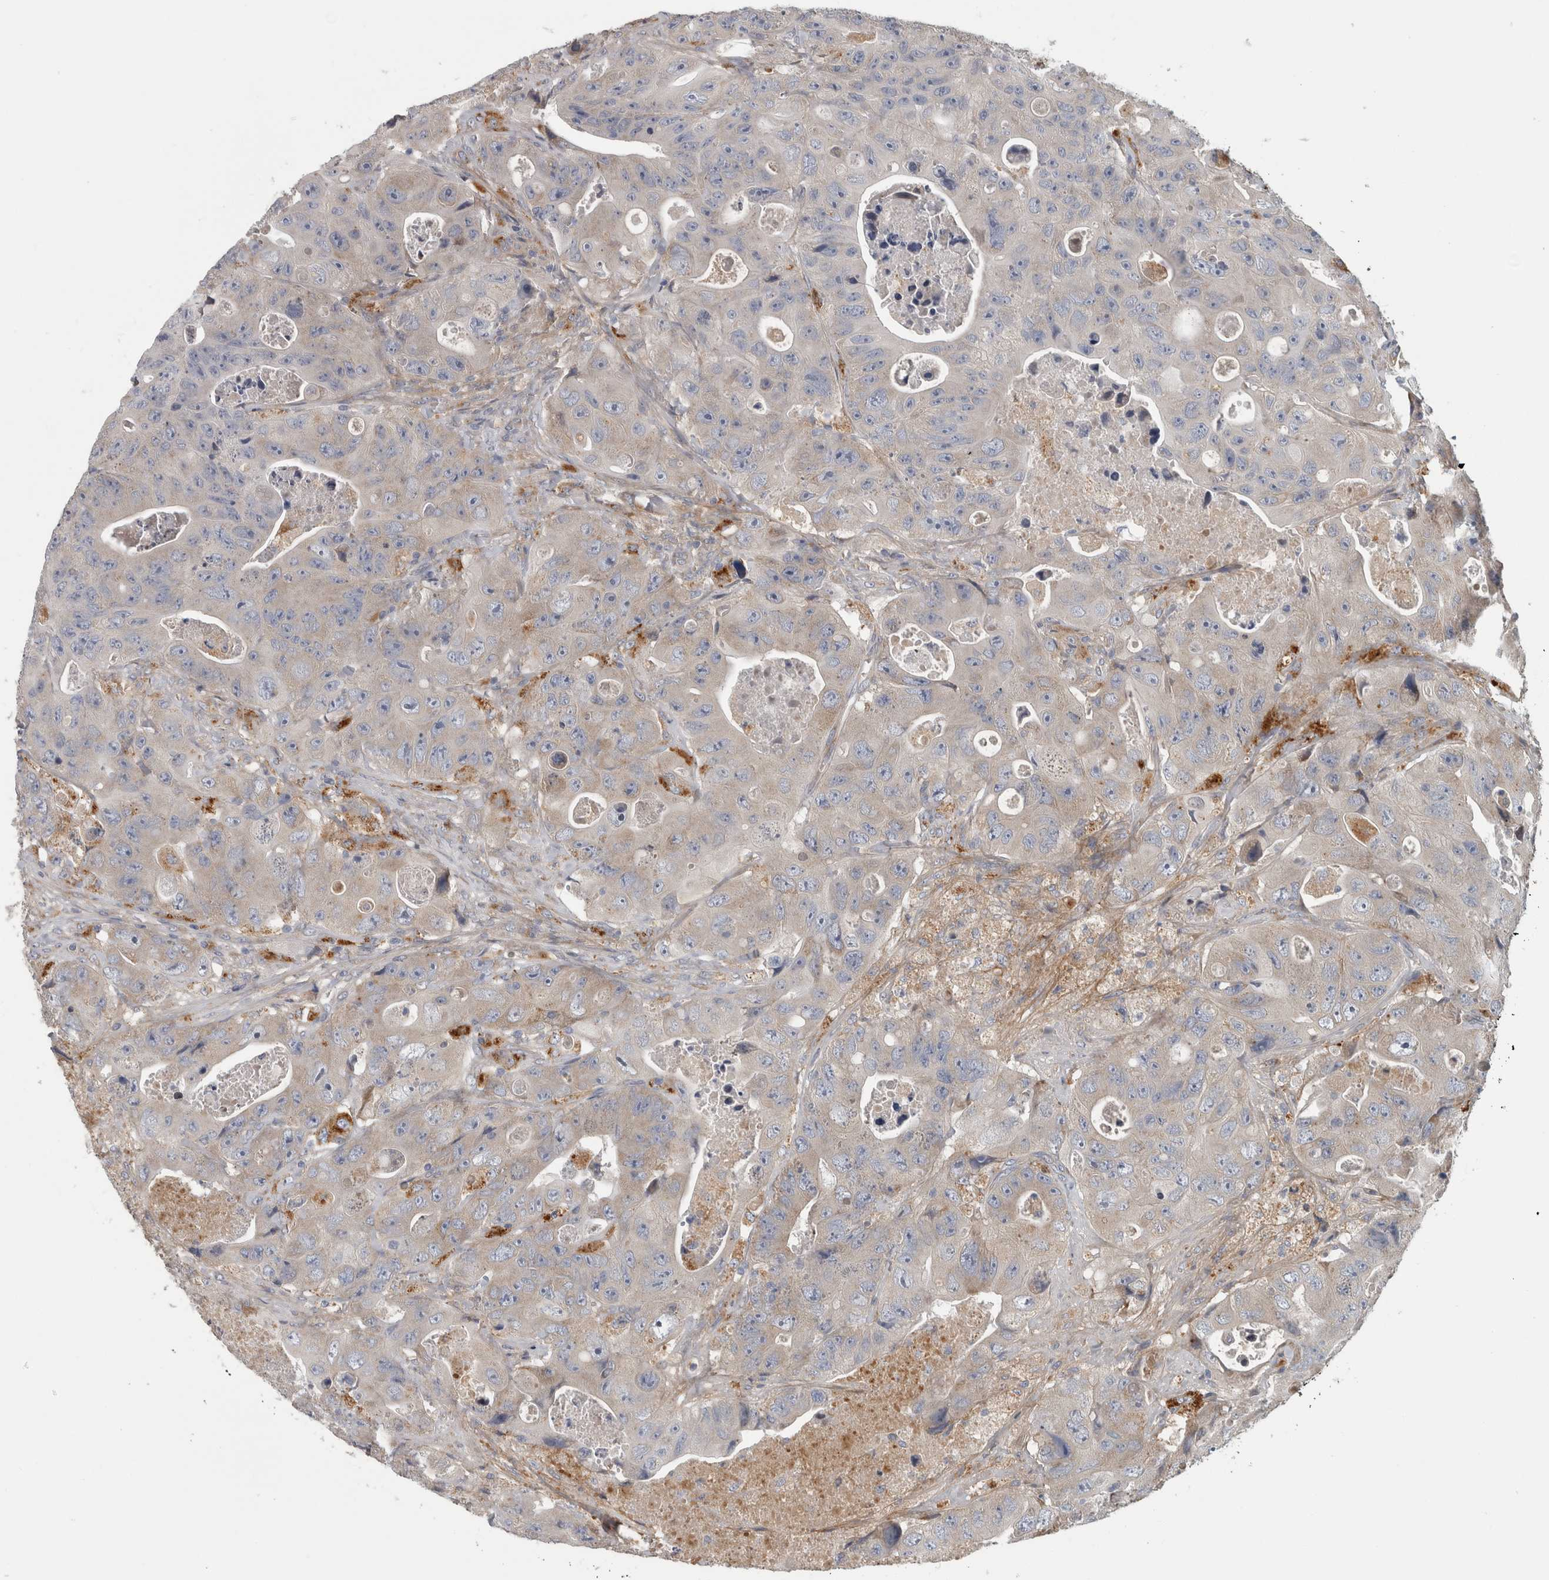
{"staining": {"intensity": "weak", "quantity": "<25%", "location": "cytoplasmic/membranous"}, "tissue": "colorectal cancer", "cell_type": "Tumor cells", "image_type": "cancer", "snomed": [{"axis": "morphology", "description": "Adenocarcinoma, NOS"}, {"axis": "topography", "description": "Colon"}], "caption": "There is no significant positivity in tumor cells of colorectal cancer.", "gene": "ATXN2", "patient": {"sex": "female", "age": 46}}